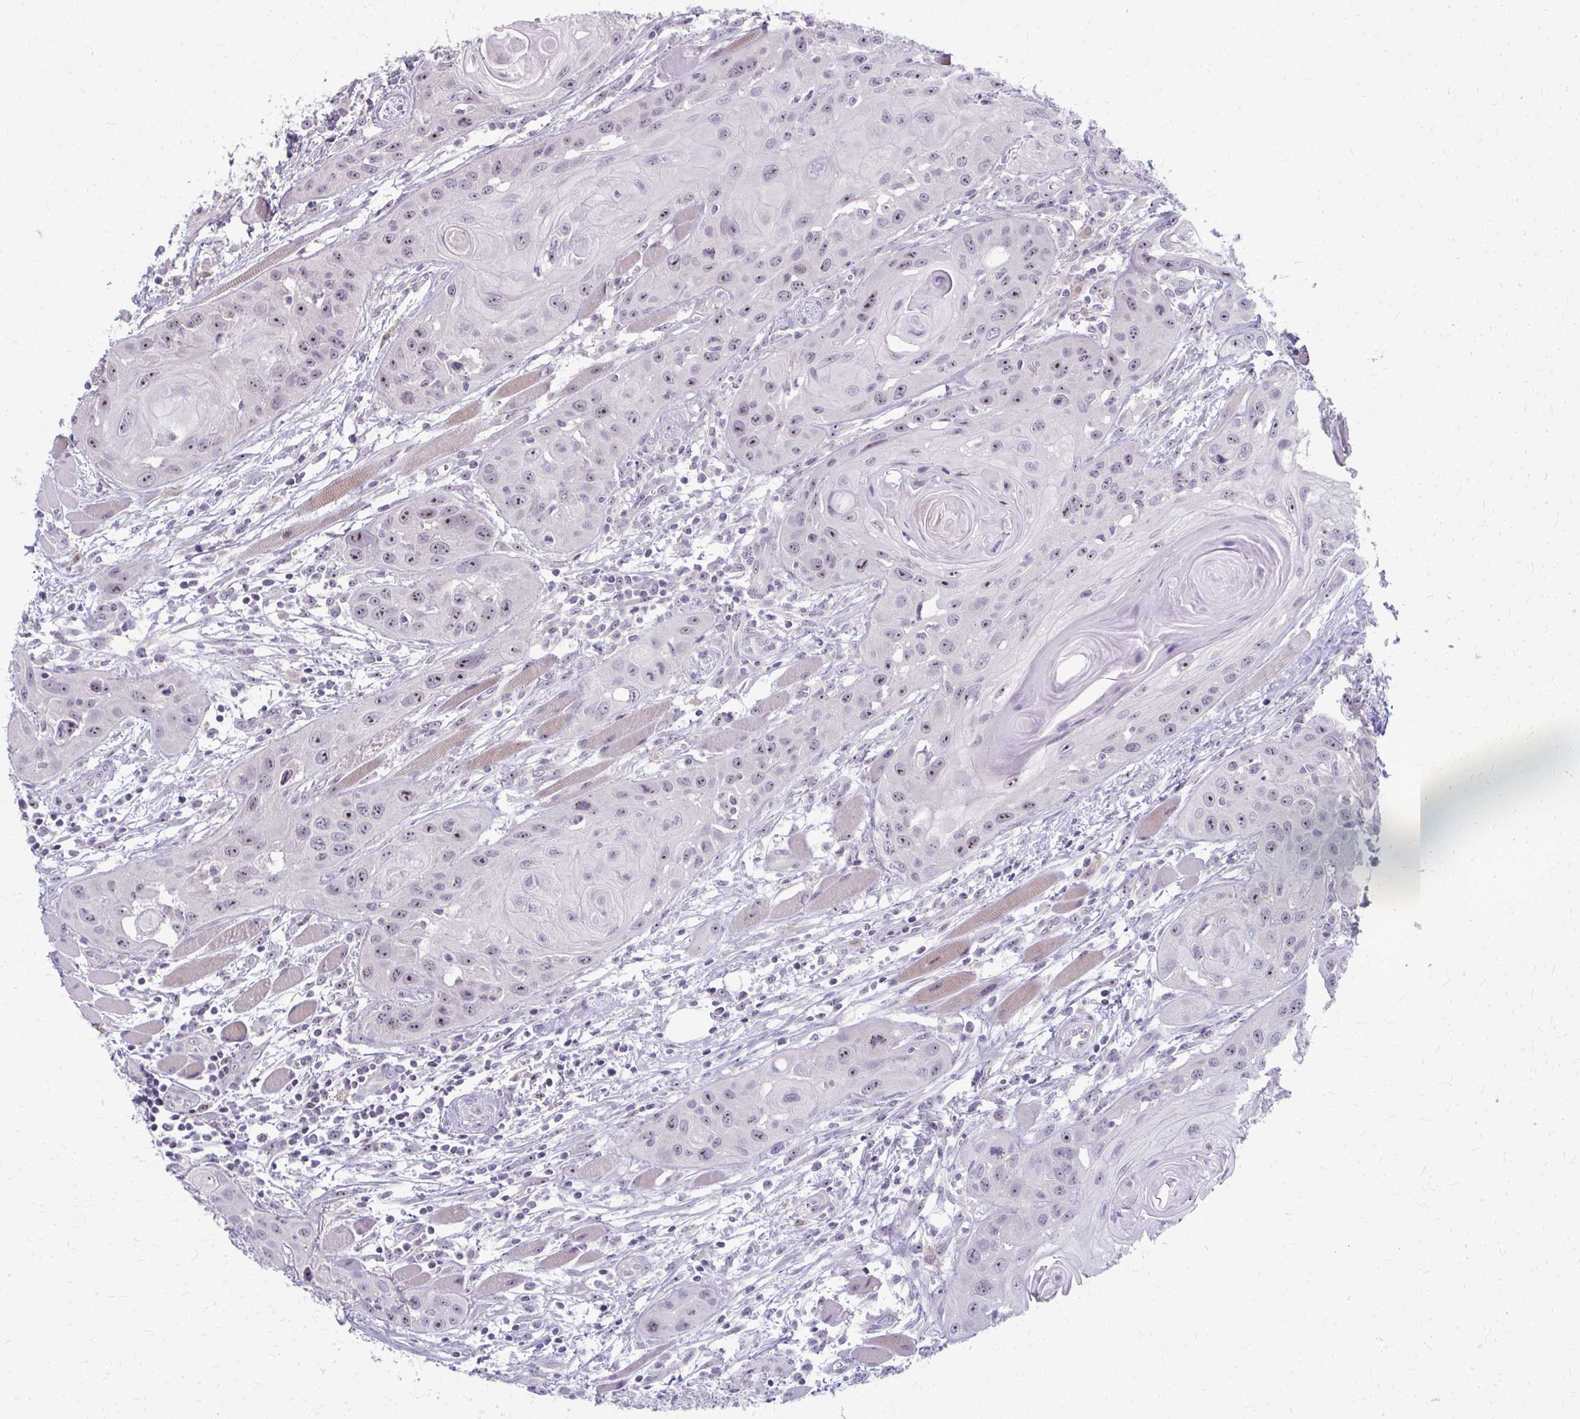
{"staining": {"intensity": "weak", "quantity": "25%-75%", "location": "nuclear"}, "tissue": "head and neck cancer", "cell_type": "Tumor cells", "image_type": "cancer", "snomed": [{"axis": "morphology", "description": "Squamous cell carcinoma, NOS"}, {"axis": "topography", "description": "Oral tissue"}, {"axis": "topography", "description": "Head-Neck"}], "caption": "IHC (DAB) staining of human head and neck cancer (squamous cell carcinoma) displays weak nuclear protein positivity in about 25%-75% of tumor cells. (DAB (3,3'-diaminobenzidine) IHC, brown staining for protein, blue staining for nuclei).", "gene": "NUDT16", "patient": {"sex": "male", "age": 58}}